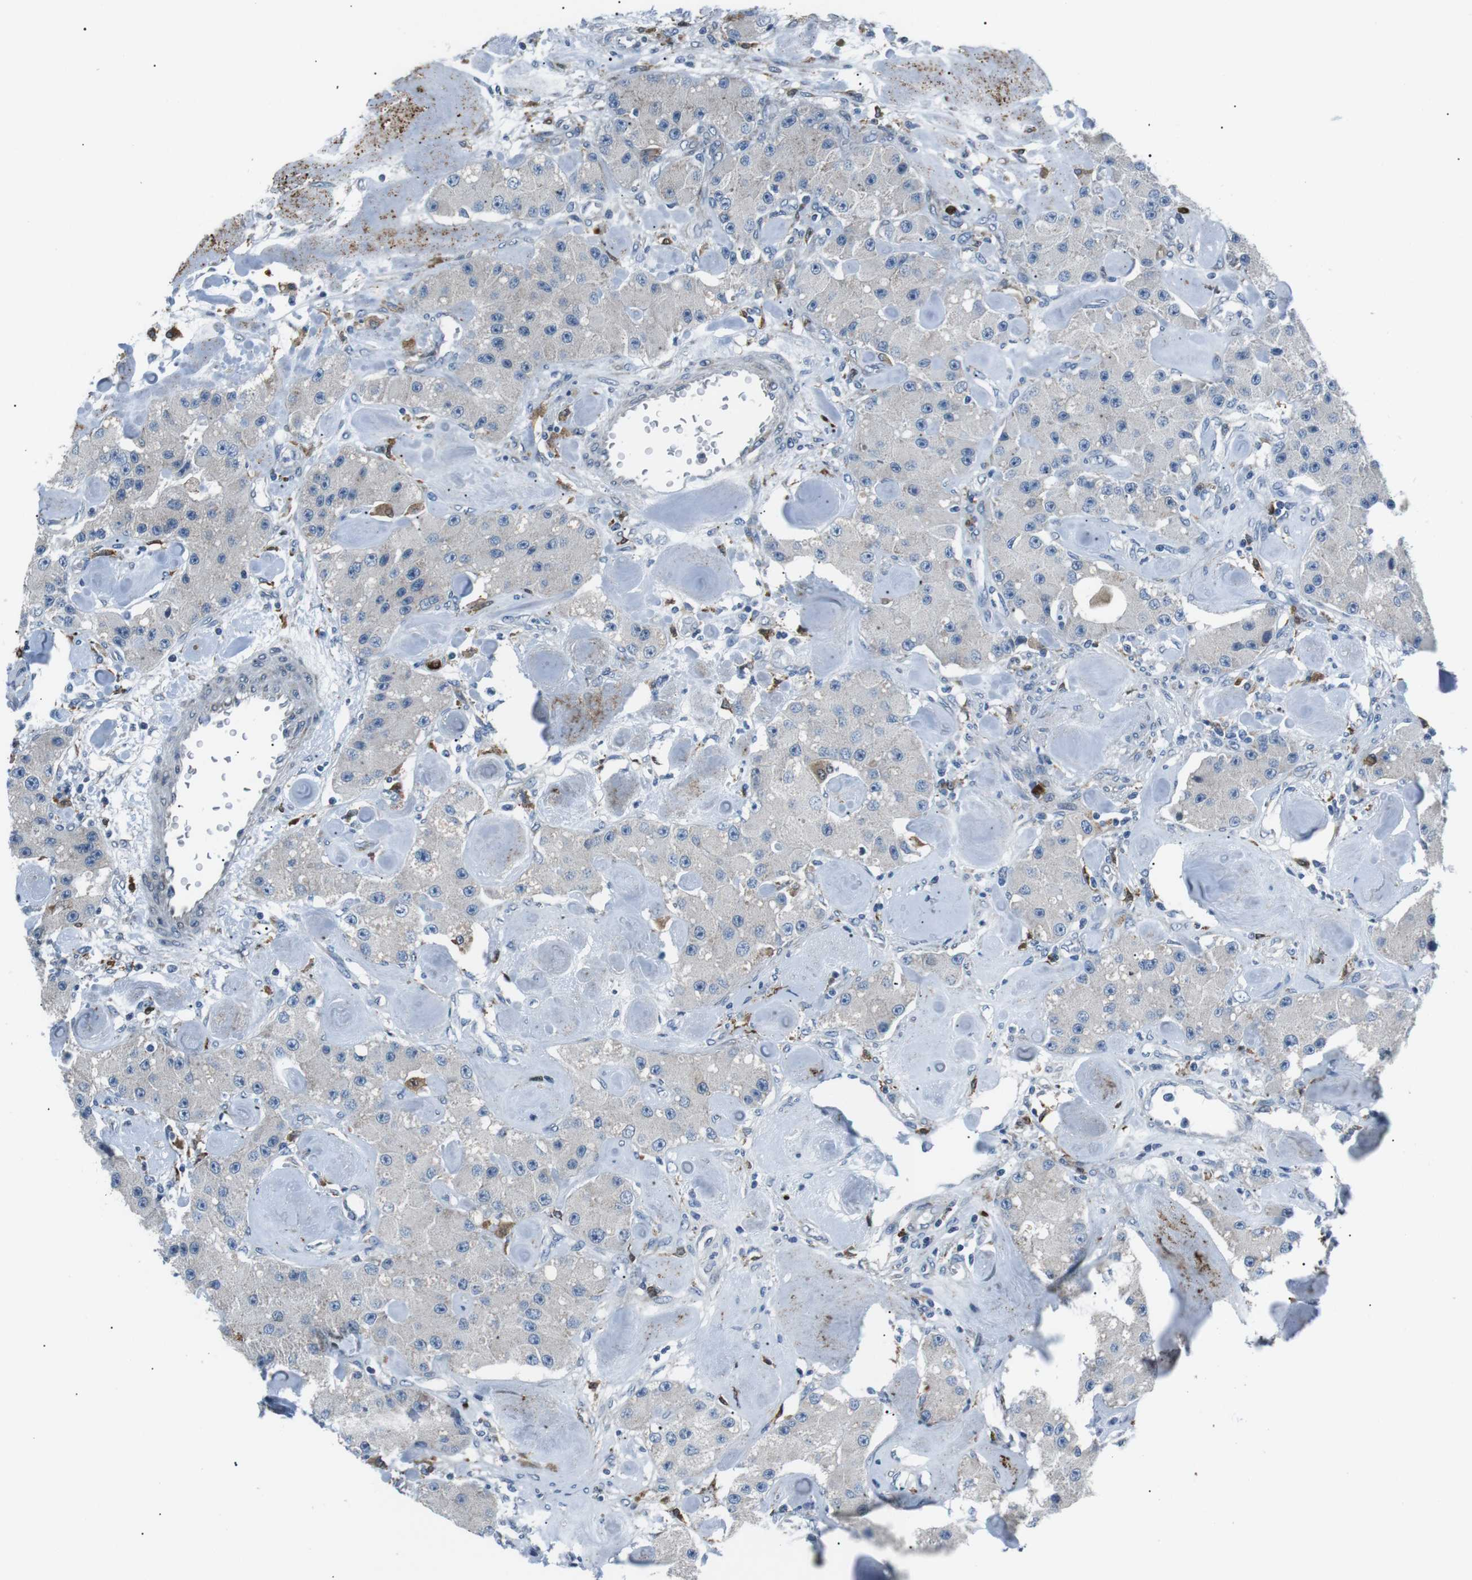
{"staining": {"intensity": "weak", "quantity": "<25%", "location": "cytoplasmic/membranous"}, "tissue": "carcinoid", "cell_type": "Tumor cells", "image_type": "cancer", "snomed": [{"axis": "morphology", "description": "Carcinoid, malignant, NOS"}, {"axis": "topography", "description": "Pancreas"}], "caption": "Immunohistochemistry histopathology image of carcinoid stained for a protein (brown), which displays no expression in tumor cells.", "gene": "BLNK", "patient": {"sex": "male", "age": 41}}